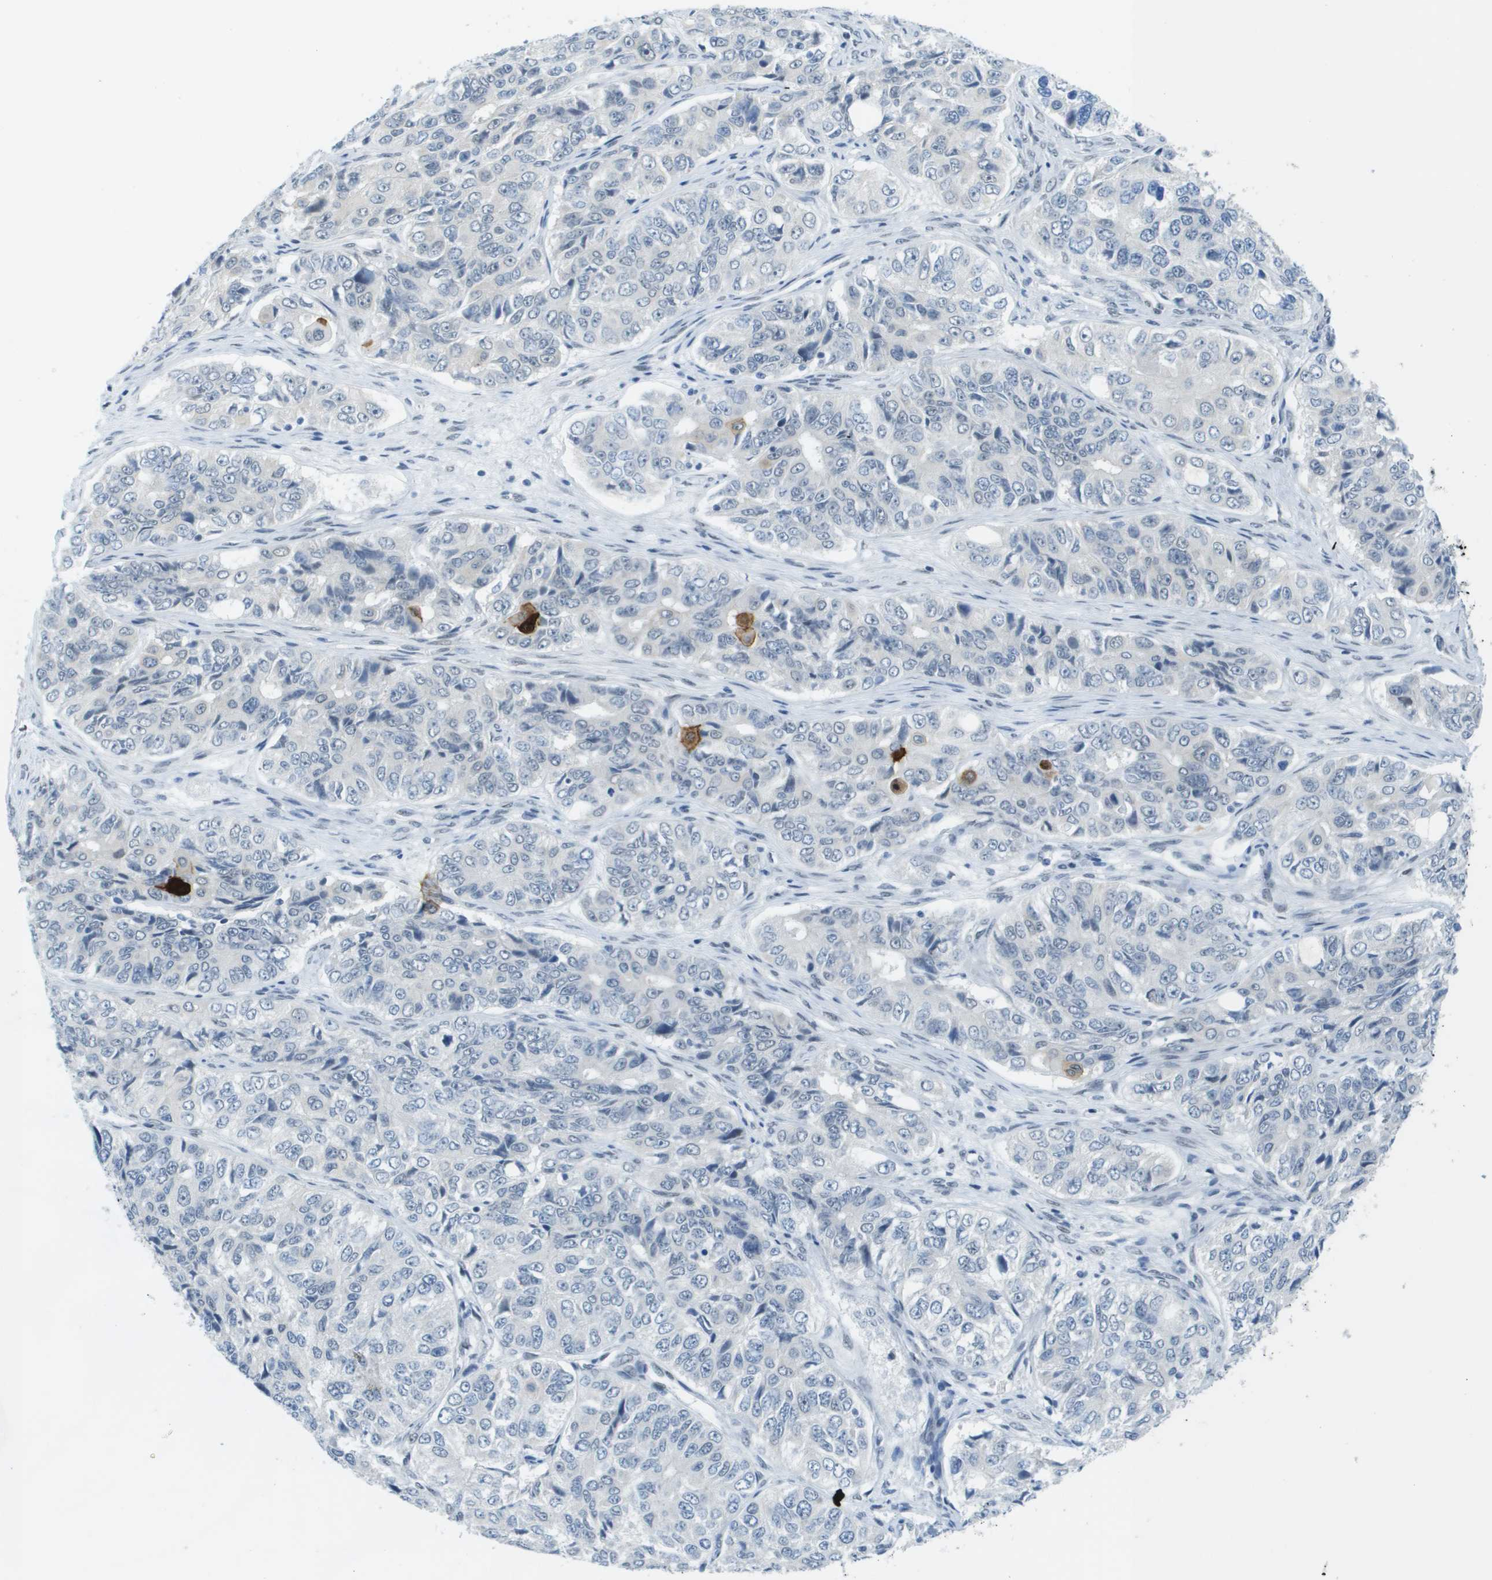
{"staining": {"intensity": "negative", "quantity": "none", "location": "none"}, "tissue": "ovarian cancer", "cell_type": "Tumor cells", "image_type": "cancer", "snomed": [{"axis": "morphology", "description": "Carcinoma, endometroid"}, {"axis": "topography", "description": "Ovary"}], "caption": "Immunohistochemistry photomicrograph of endometroid carcinoma (ovarian) stained for a protein (brown), which shows no staining in tumor cells.", "gene": "ARID1B", "patient": {"sex": "female", "age": 51}}